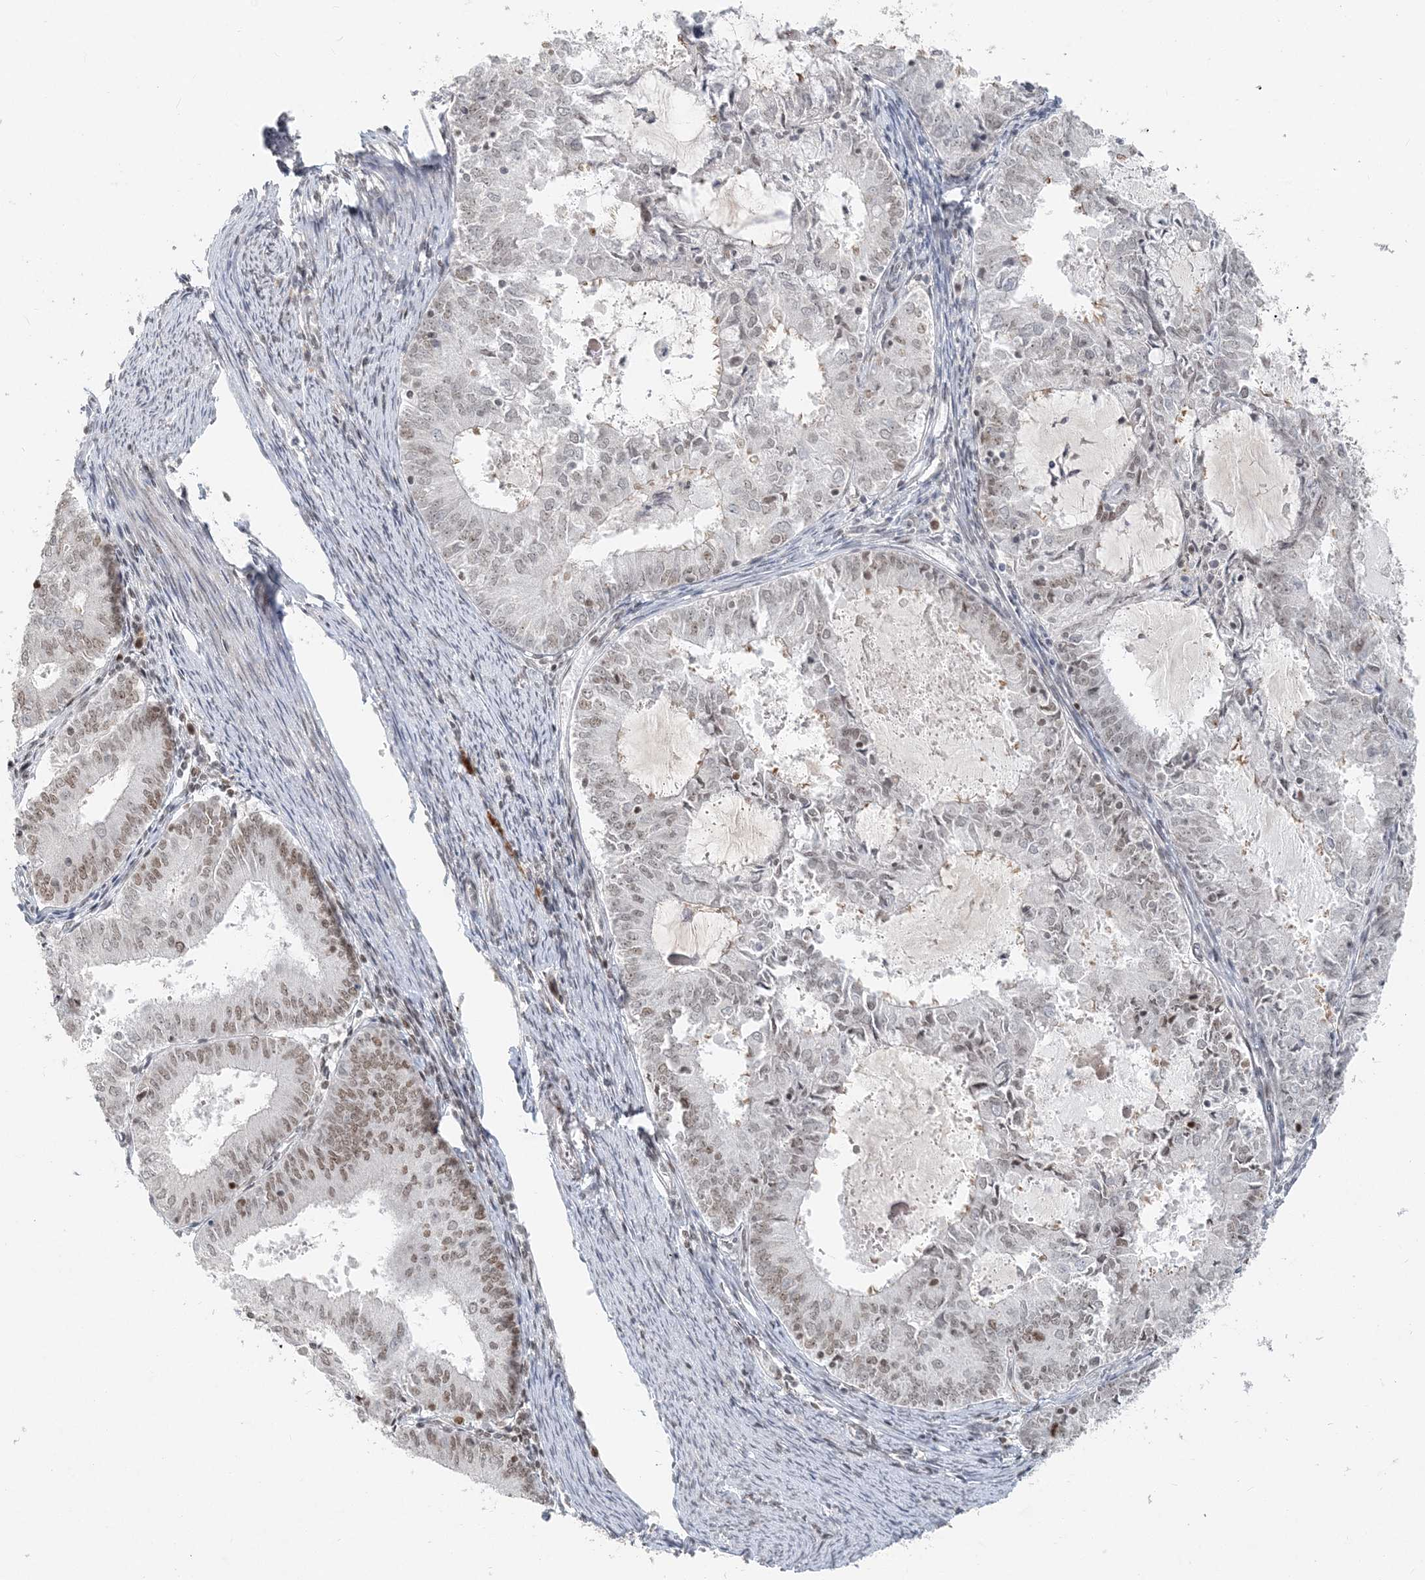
{"staining": {"intensity": "weak", "quantity": "25%-75%", "location": "nuclear"}, "tissue": "endometrial cancer", "cell_type": "Tumor cells", "image_type": "cancer", "snomed": [{"axis": "morphology", "description": "Adenocarcinoma, NOS"}, {"axis": "topography", "description": "Endometrium"}], "caption": "An IHC photomicrograph of neoplastic tissue is shown. Protein staining in brown shows weak nuclear positivity in endometrial adenocarcinoma within tumor cells.", "gene": "BAZ1B", "patient": {"sex": "female", "age": 57}}